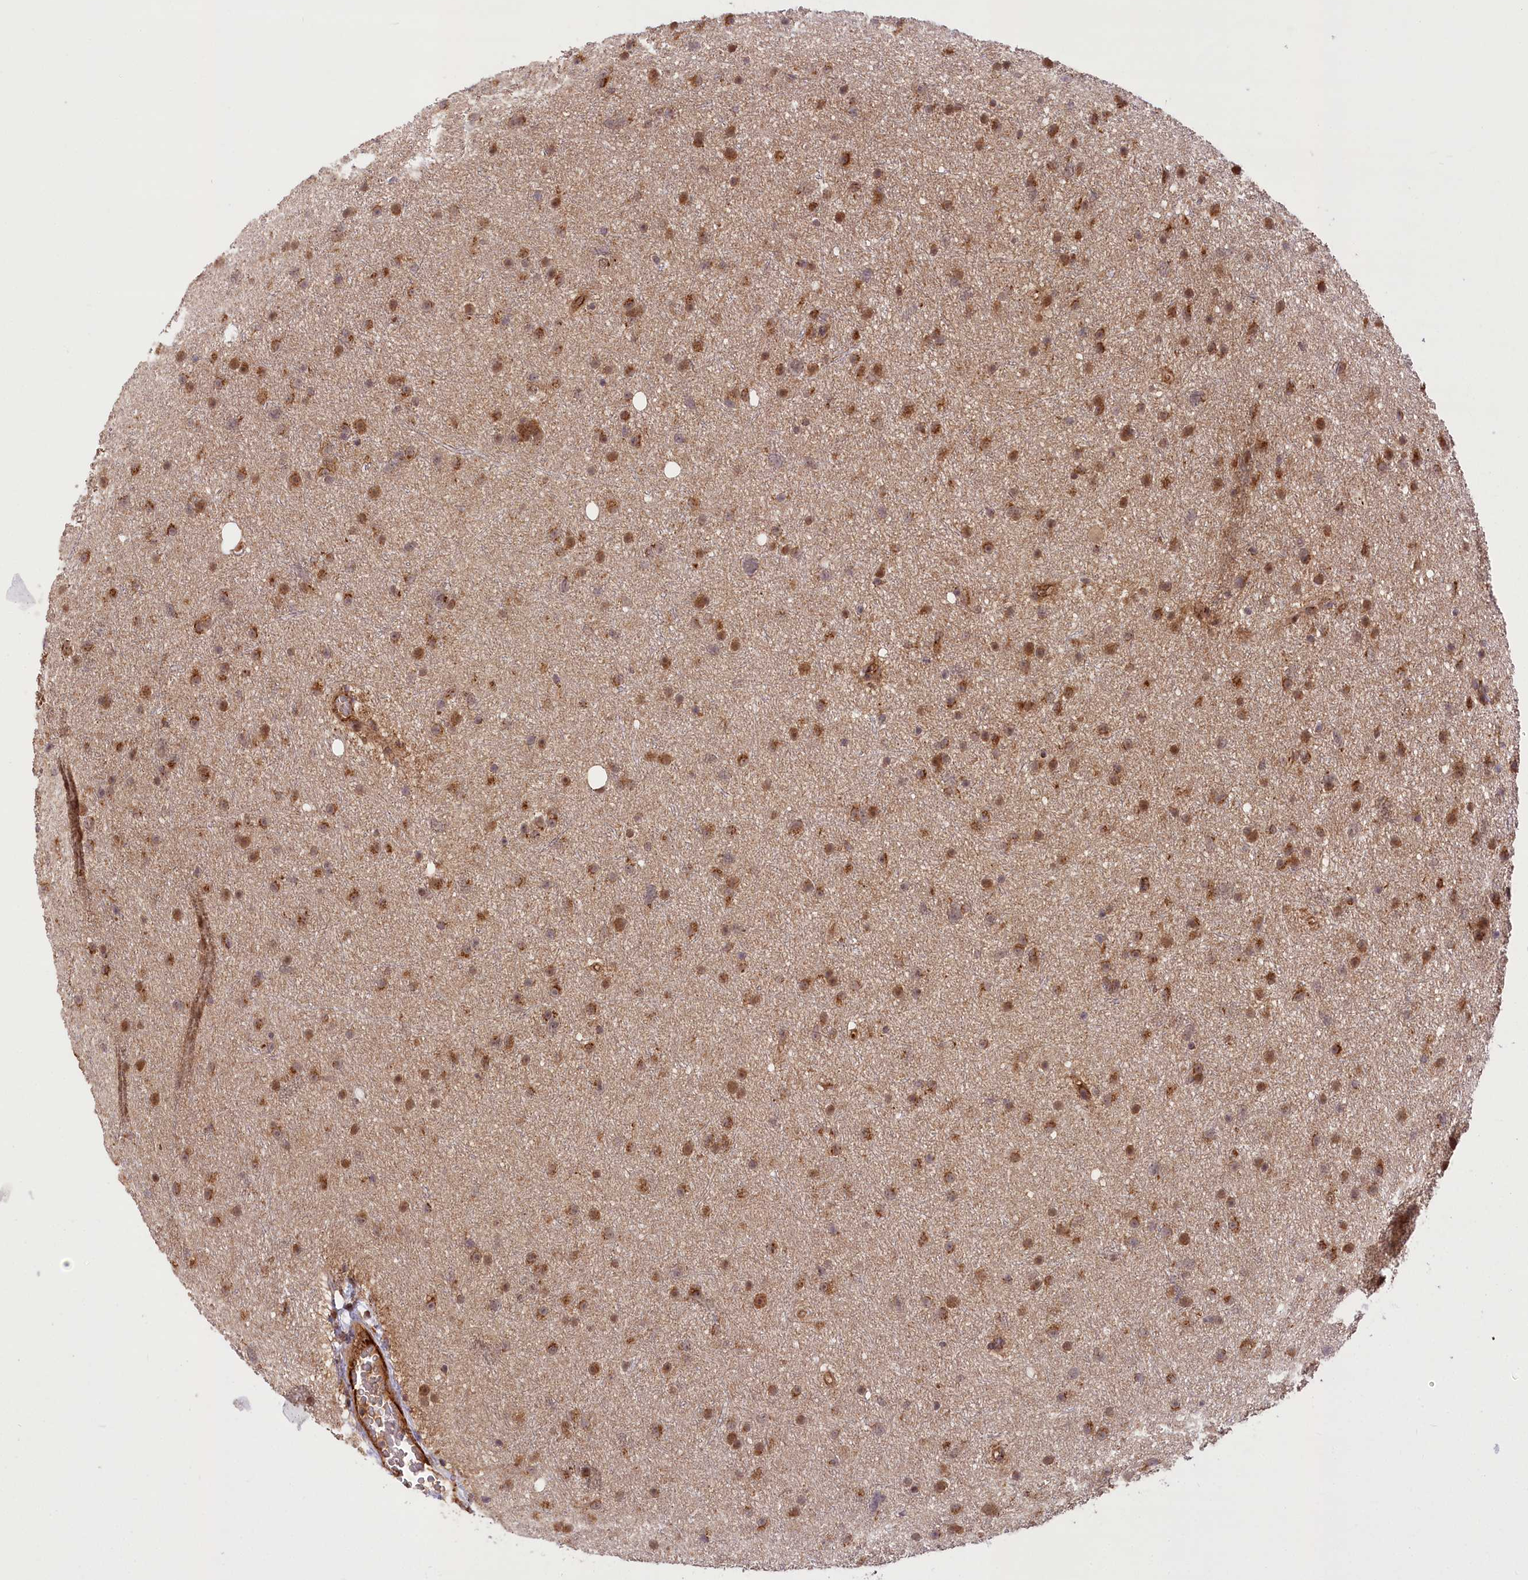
{"staining": {"intensity": "moderate", "quantity": ">75%", "location": "cytoplasmic/membranous,nuclear"}, "tissue": "glioma", "cell_type": "Tumor cells", "image_type": "cancer", "snomed": [{"axis": "morphology", "description": "Glioma, malignant, Low grade"}, {"axis": "topography", "description": "Cerebral cortex"}], "caption": "Brown immunohistochemical staining in malignant low-grade glioma shows moderate cytoplasmic/membranous and nuclear expression in approximately >75% of tumor cells. (DAB (3,3'-diaminobenzidine) IHC with brightfield microscopy, high magnification).", "gene": "CARD19", "patient": {"sex": "female", "age": 39}}